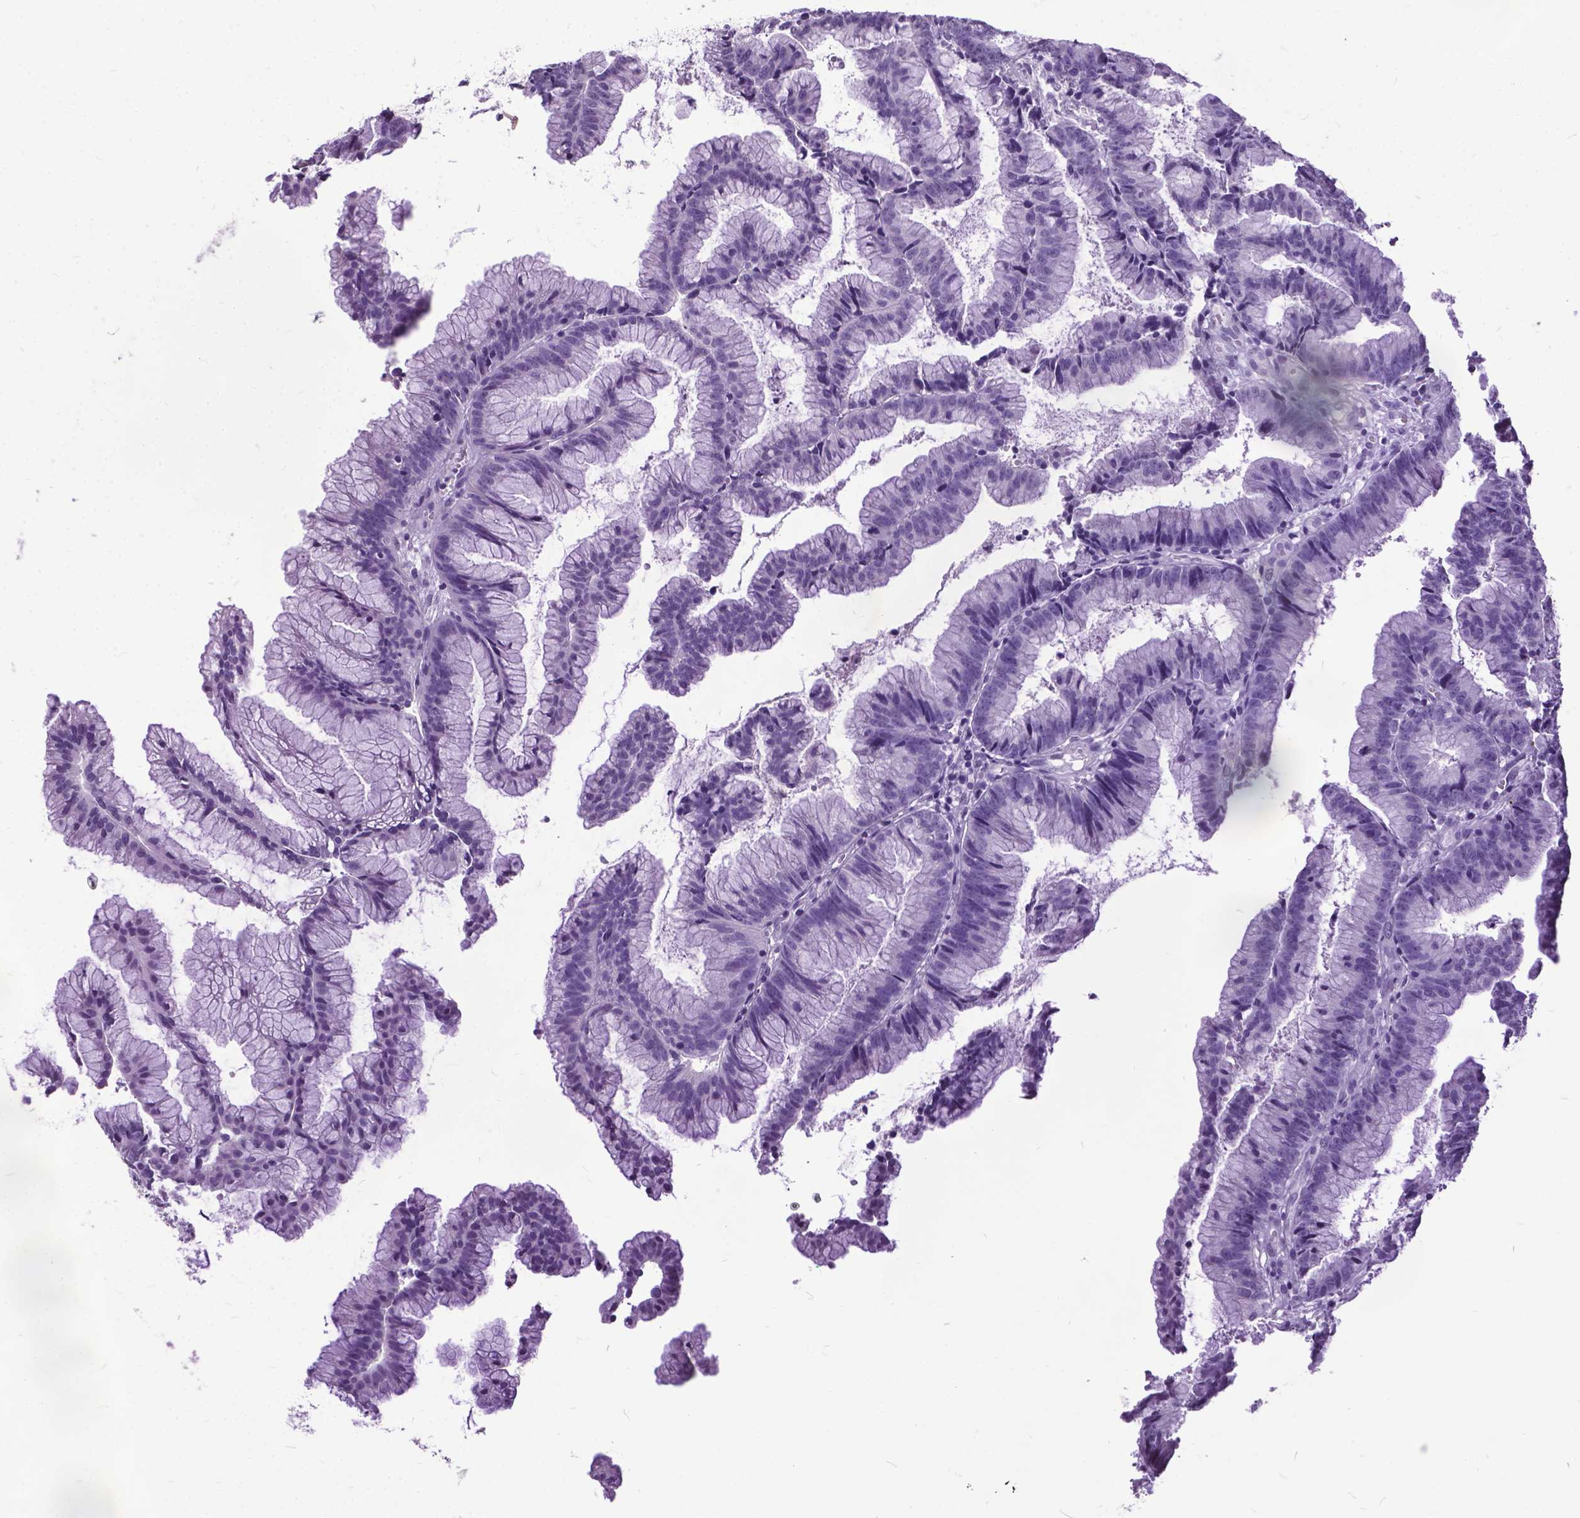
{"staining": {"intensity": "negative", "quantity": "none", "location": "none"}, "tissue": "colorectal cancer", "cell_type": "Tumor cells", "image_type": "cancer", "snomed": [{"axis": "morphology", "description": "Adenocarcinoma, NOS"}, {"axis": "topography", "description": "Colon"}], "caption": "This histopathology image is of colorectal cancer stained with IHC to label a protein in brown with the nuclei are counter-stained blue. There is no staining in tumor cells. (DAB IHC with hematoxylin counter stain).", "gene": "MARCHF10", "patient": {"sex": "female", "age": 78}}